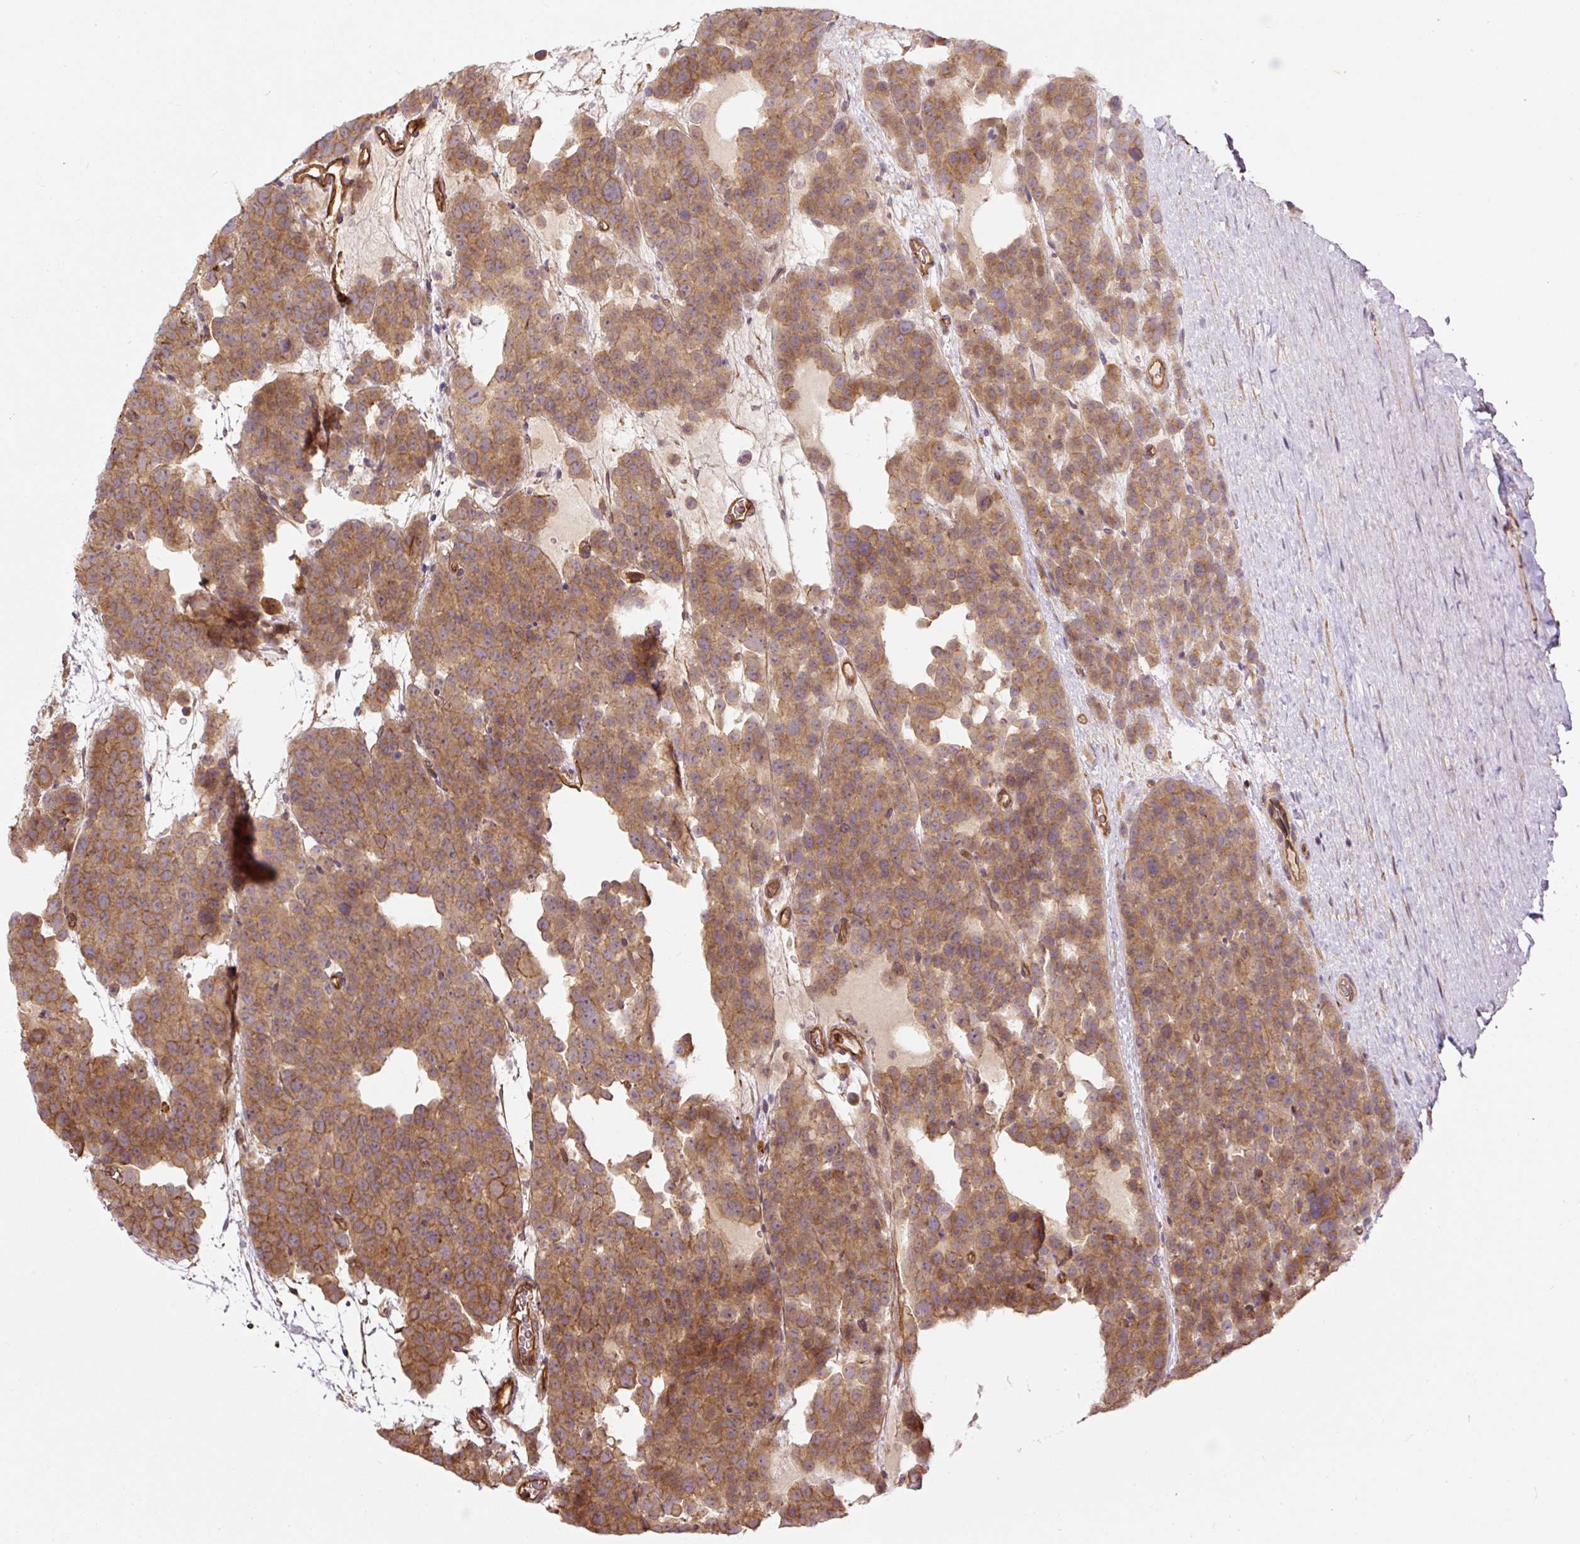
{"staining": {"intensity": "moderate", "quantity": ">75%", "location": "cytoplasmic/membranous"}, "tissue": "testis cancer", "cell_type": "Tumor cells", "image_type": "cancer", "snomed": [{"axis": "morphology", "description": "Seminoma, NOS"}, {"axis": "topography", "description": "Testis"}], "caption": "Seminoma (testis) stained with IHC exhibits moderate cytoplasmic/membranous positivity in approximately >75% of tumor cells.", "gene": "B3GALT5", "patient": {"sex": "male", "age": 71}}